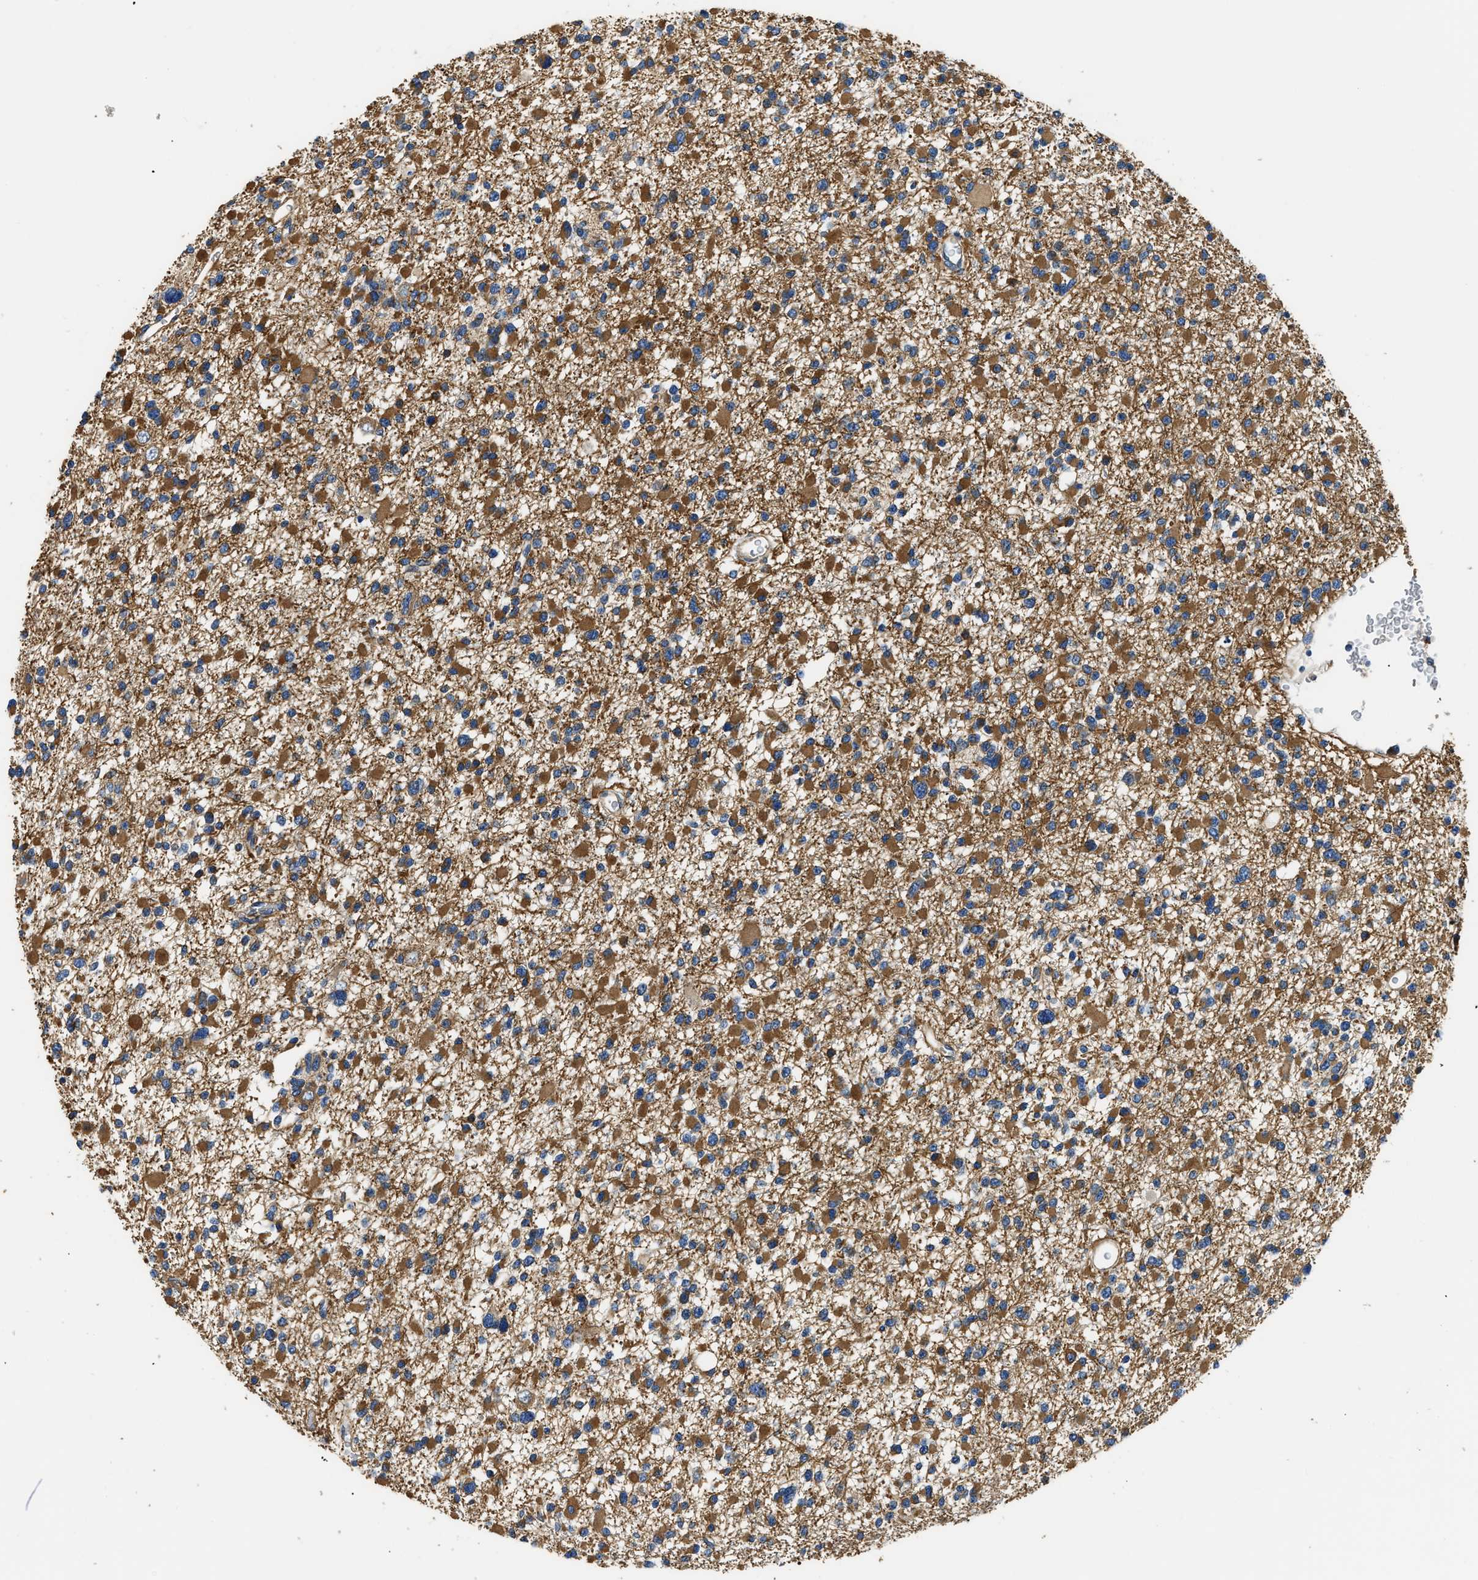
{"staining": {"intensity": "moderate", "quantity": ">75%", "location": "cytoplasmic/membranous"}, "tissue": "glioma", "cell_type": "Tumor cells", "image_type": "cancer", "snomed": [{"axis": "morphology", "description": "Glioma, malignant, Low grade"}, {"axis": "topography", "description": "Brain"}], "caption": "Immunohistochemical staining of glioma shows medium levels of moderate cytoplasmic/membranous expression in approximately >75% of tumor cells. The protein is shown in brown color, while the nuclei are stained blue.", "gene": "CSDE1", "patient": {"sex": "female", "age": 22}}